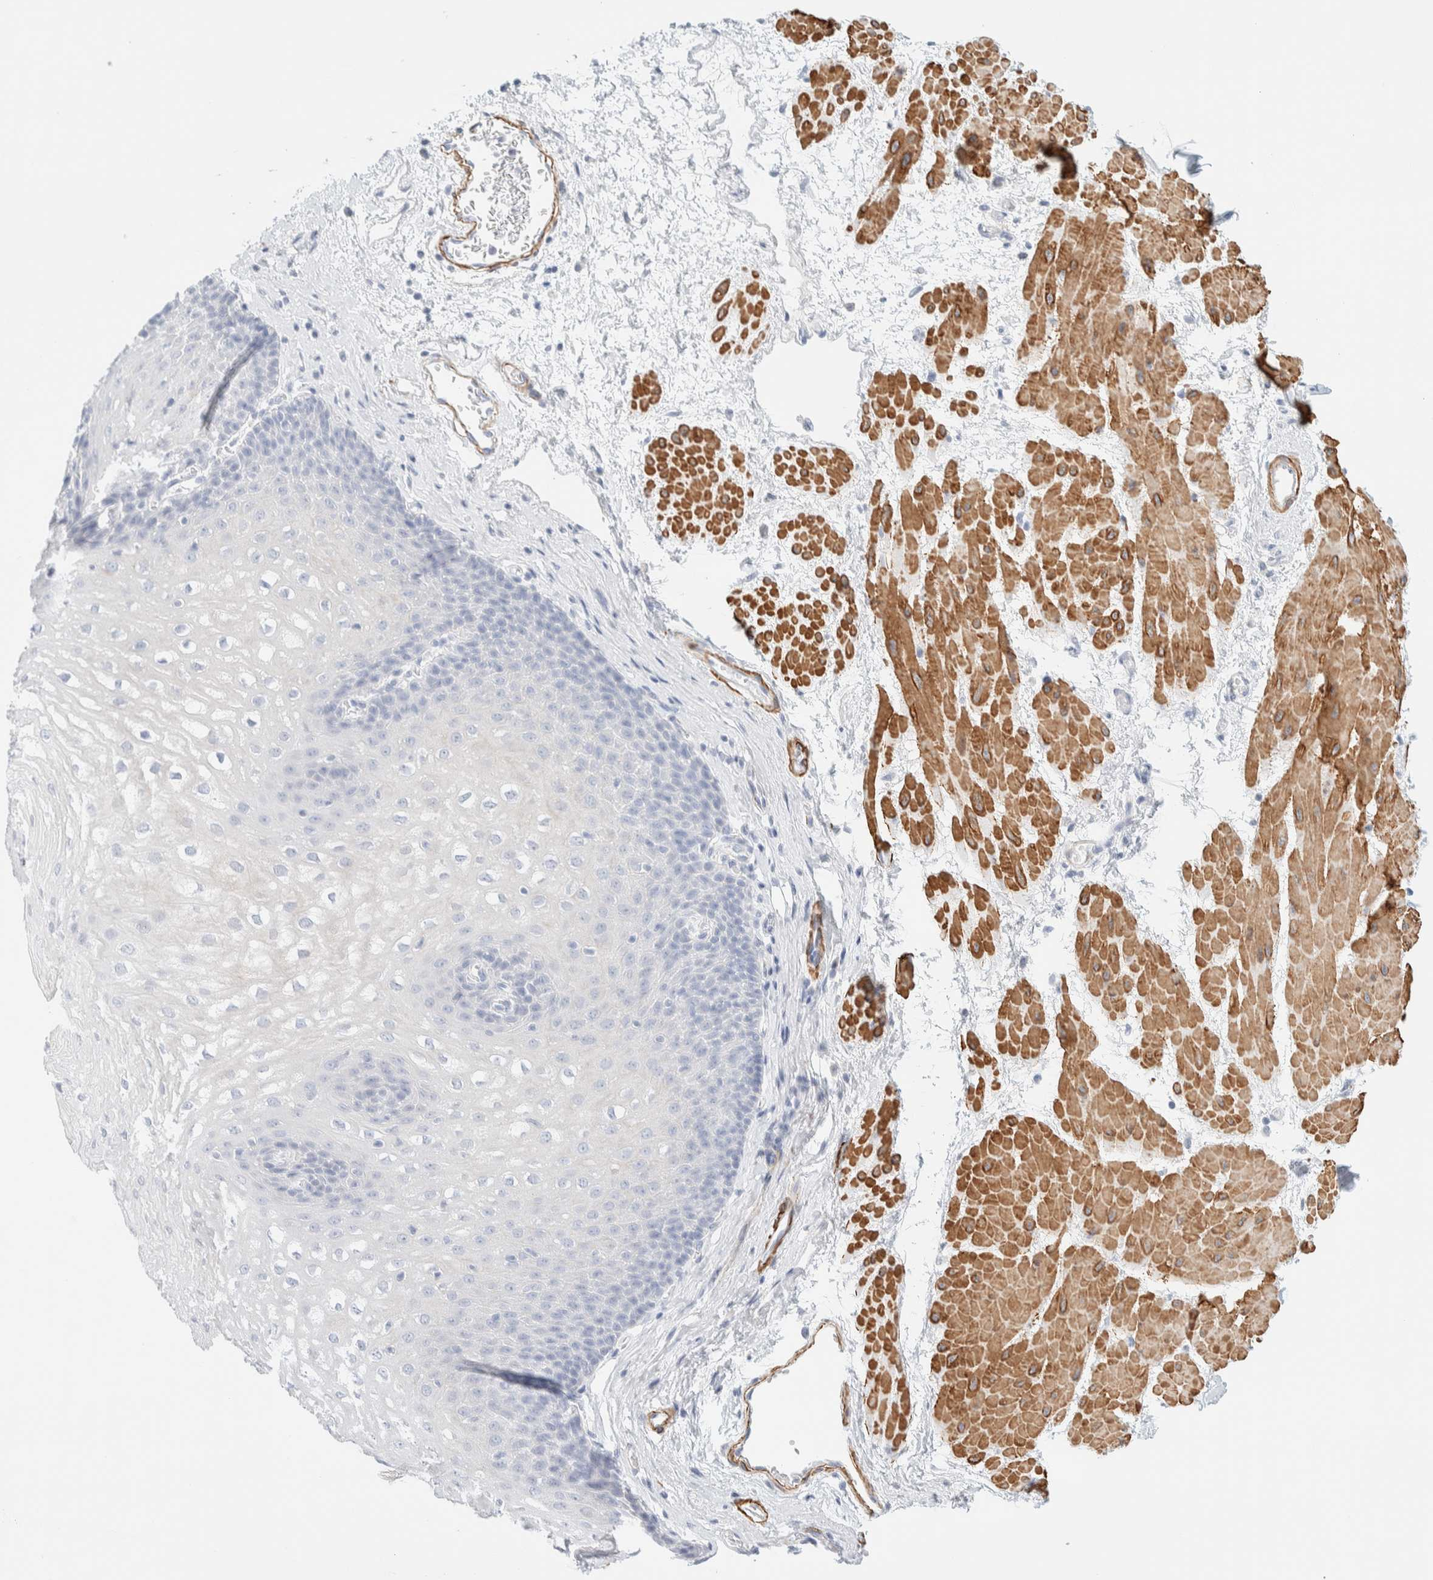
{"staining": {"intensity": "negative", "quantity": "none", "location": "none"}, "tissue": "esophagus", "cell_type": "Squamous epithelial cells", "image_type": "normal", "snomed": [{"axis": "morphology", "description": "Normal tissue, NOS"}, {"axis": "topography", "description": "Esophagus"}], "caption": "Immunohistochemical staining of unremarkable human esophagus shows no significant expression in squamous epithelial cells.", "gene": "AFMID", "patient": {"sex": "male", "age": 48}}